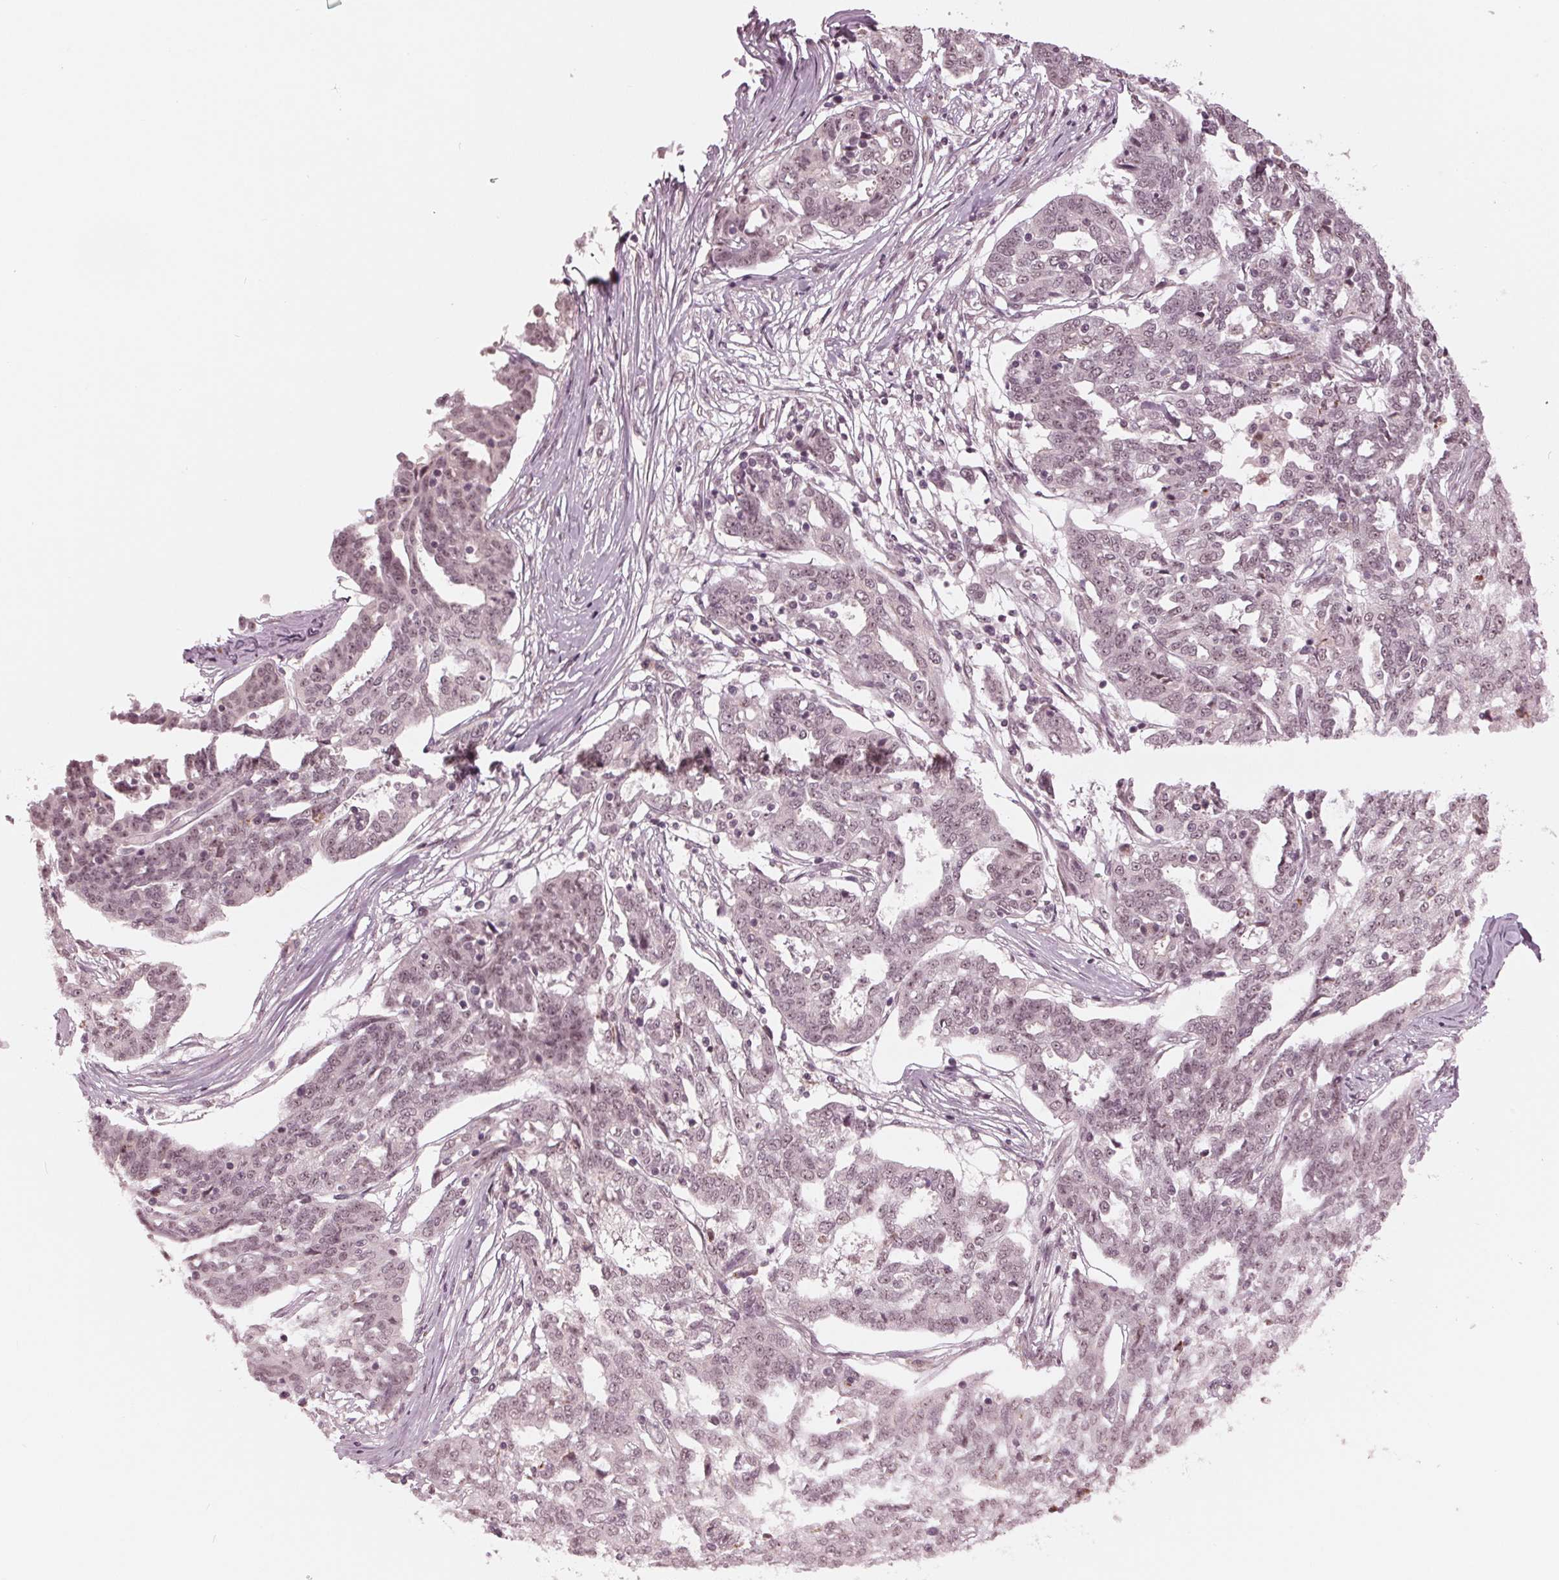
{"staining": {"intensity": "weak", "quantity": ">75%", "location": "nuclear"}, "tissue": "ovarian cancer", "cell_type": "Tumor cells", "image_type": "cancer", "snomed": [{"axis": "morphology", "description": "Cystadenocarcinoma, serous, NOS"}, {"axis": "topography", "description": "Ovary"}], "caption": "High-magnification brightfield microscopy of ovarian cancer stained with DAB (3,3'-diaminobenzidine) (brown) and counterstained with hematoxylin (blue). tumor cells exhibit weak nuclear staining is identified in approximately>75% of cells. (DAB (3,3'-diaminobenzidine) IHC with brightfield microscopy, high magnification).", "gene": "SLX4", "patient": {"sex": "female", "age": 67}}